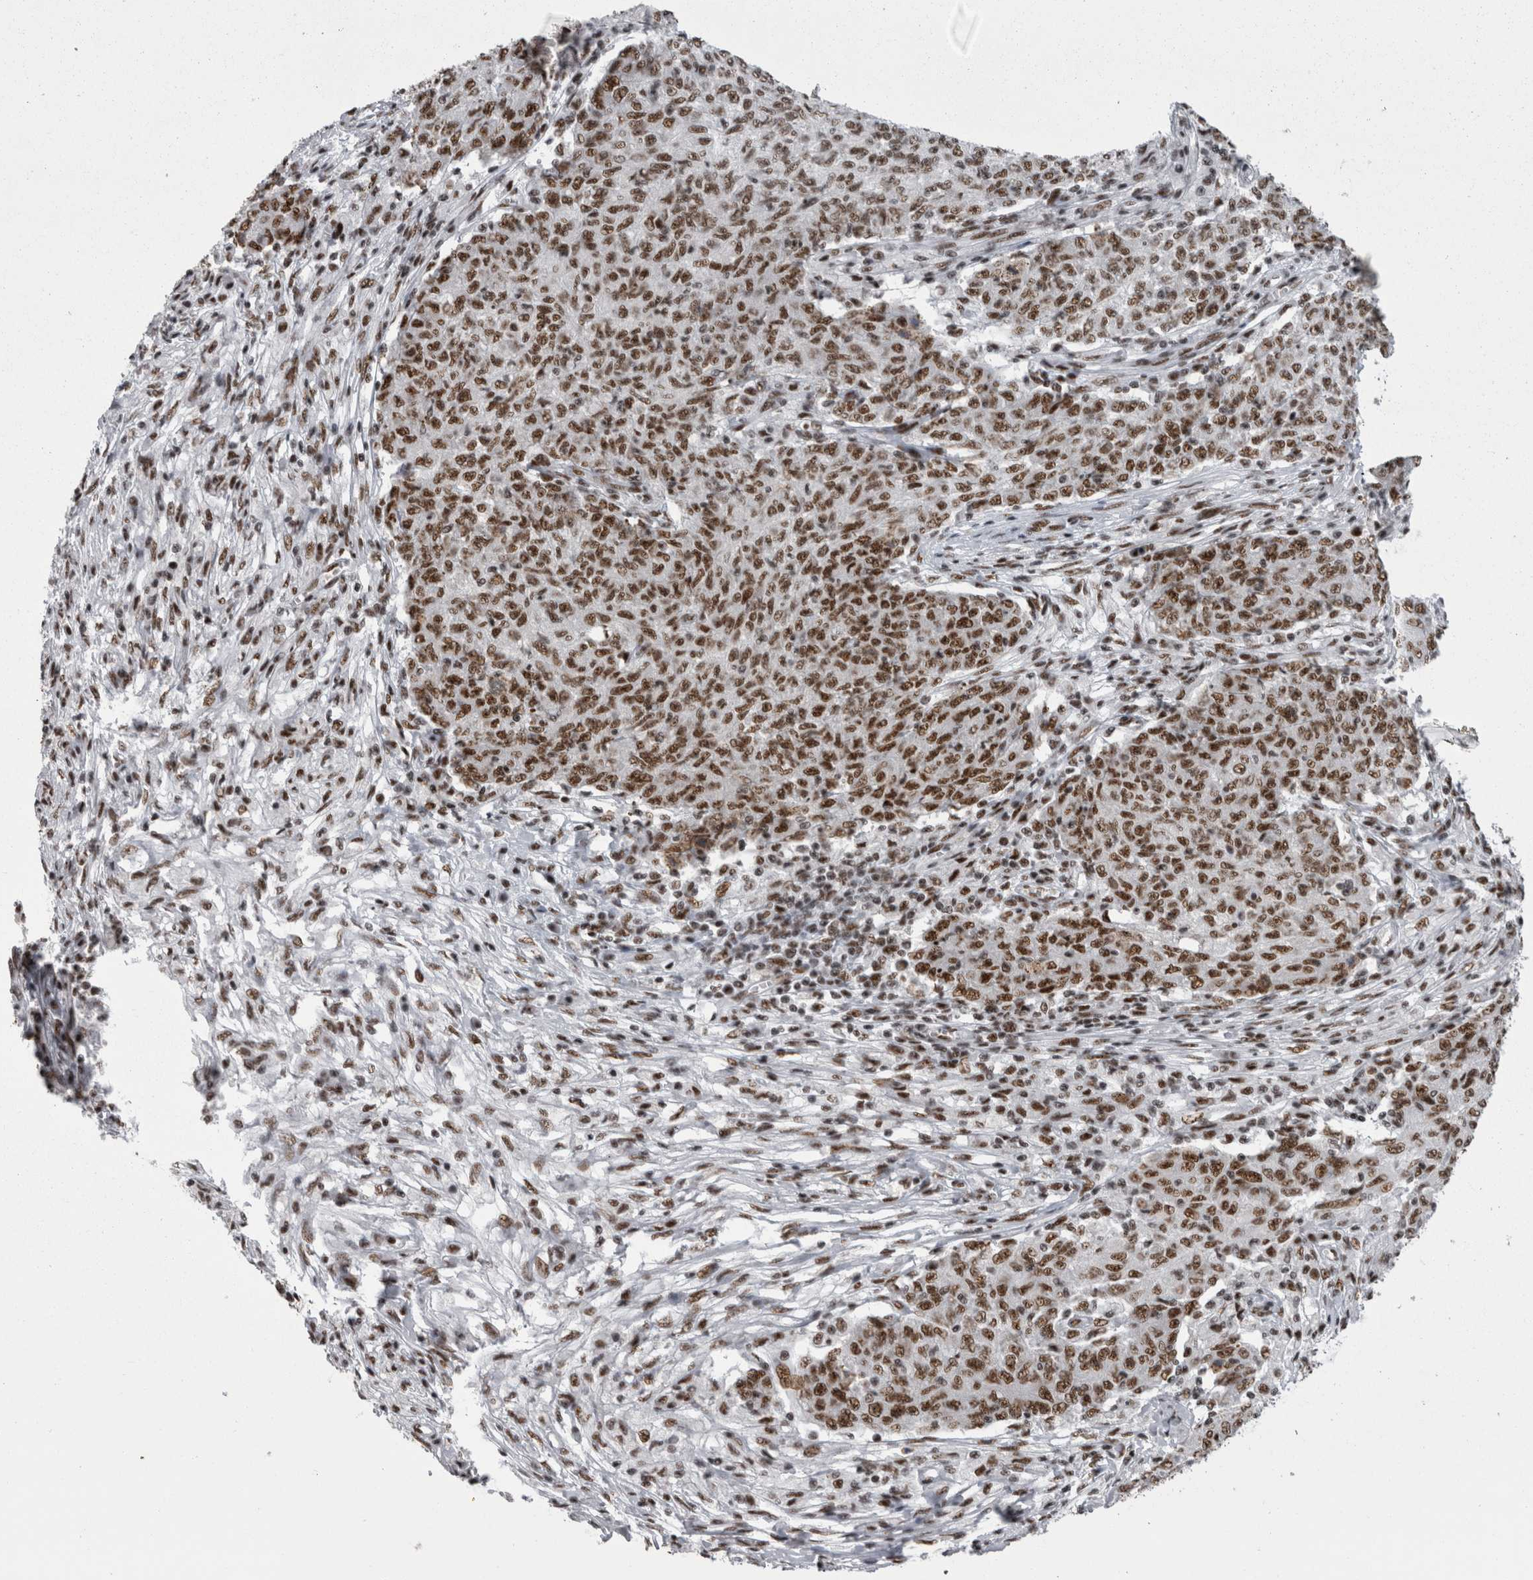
{"staining": {"intensity": "strong", "quantity": ">75%", "location": "nuclear"}, "tissue": "ovarian cancer", "cell_type": "Tumor cells", "image_type": "cancer", "snomed": [{"axis": "morphology", "description": "Carcinoma, endometroid"}, {"axis": "topography", "description": "Ovary"}], "caption": "Approximately >75% of tumor cells in human ovarian endometroid carcinoma reveal strong nuclear protein staining as visualized by brown immunohistochemical staining.", "gene": "SNRNP40", "patient": {"sex": "female", "age": 42}}